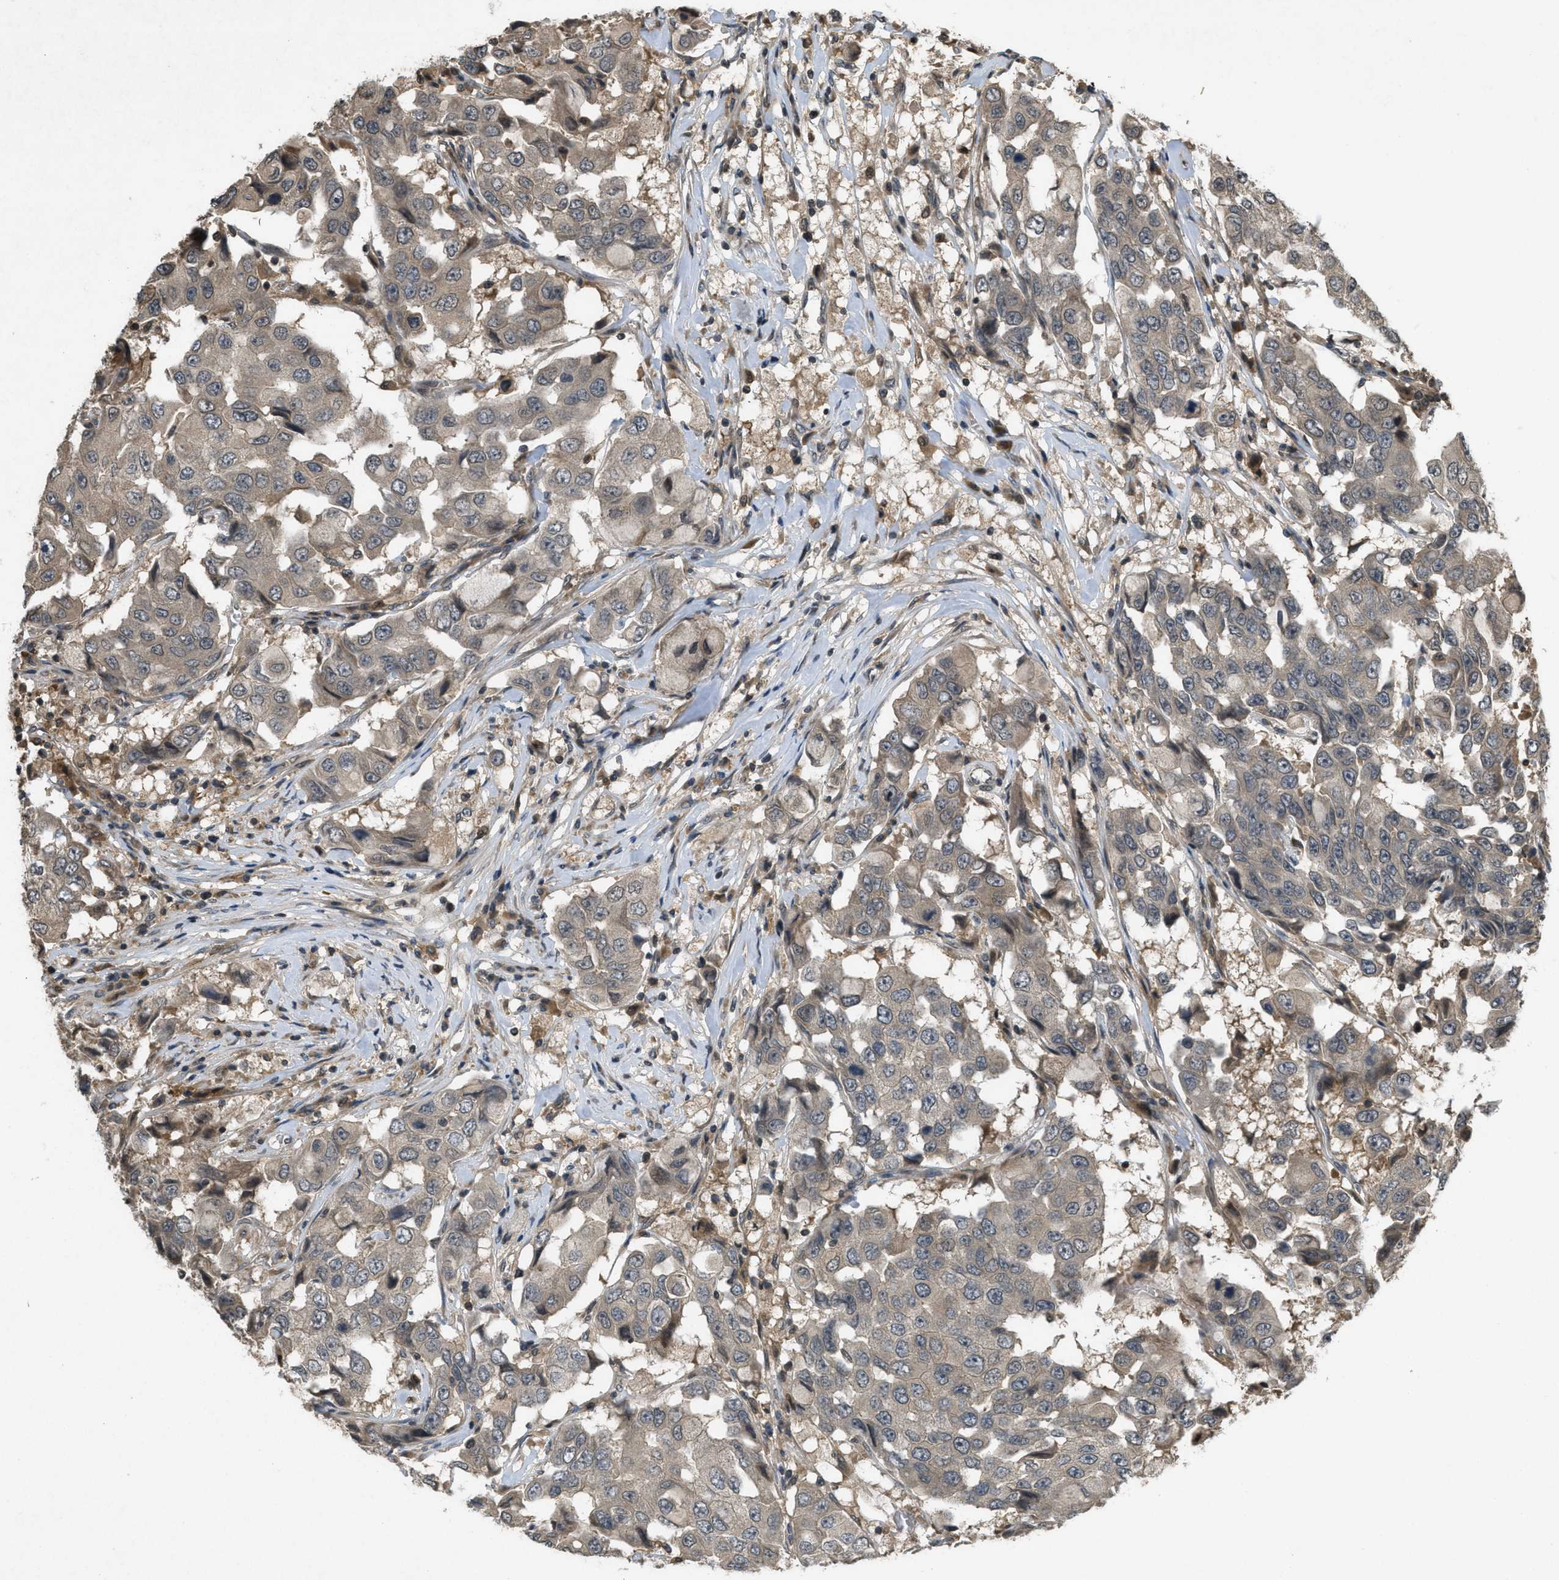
{"staining": {"intensity": "moderate", "quantity": "25%-75%", "location": "cytoplasmic/membranous"}, "tissue": "breast cancer", "cell_type": "Tumor cells", "image_type": "cancer", "snomed": [{"axis": "morphology", "description": "Duct carcinoma"}, {"axis": "topography", "description": "Breast"}], "caption": "This histopathology image reveals immunohistochemistry staining of breast cancer (invasive ductal carcinoma), with medium moderate cytoplasmic/membranous positivity in about 25%-75% of tumor cells.", "gene": "ATG7", "patient": {"sex": "female", "age": 27}}